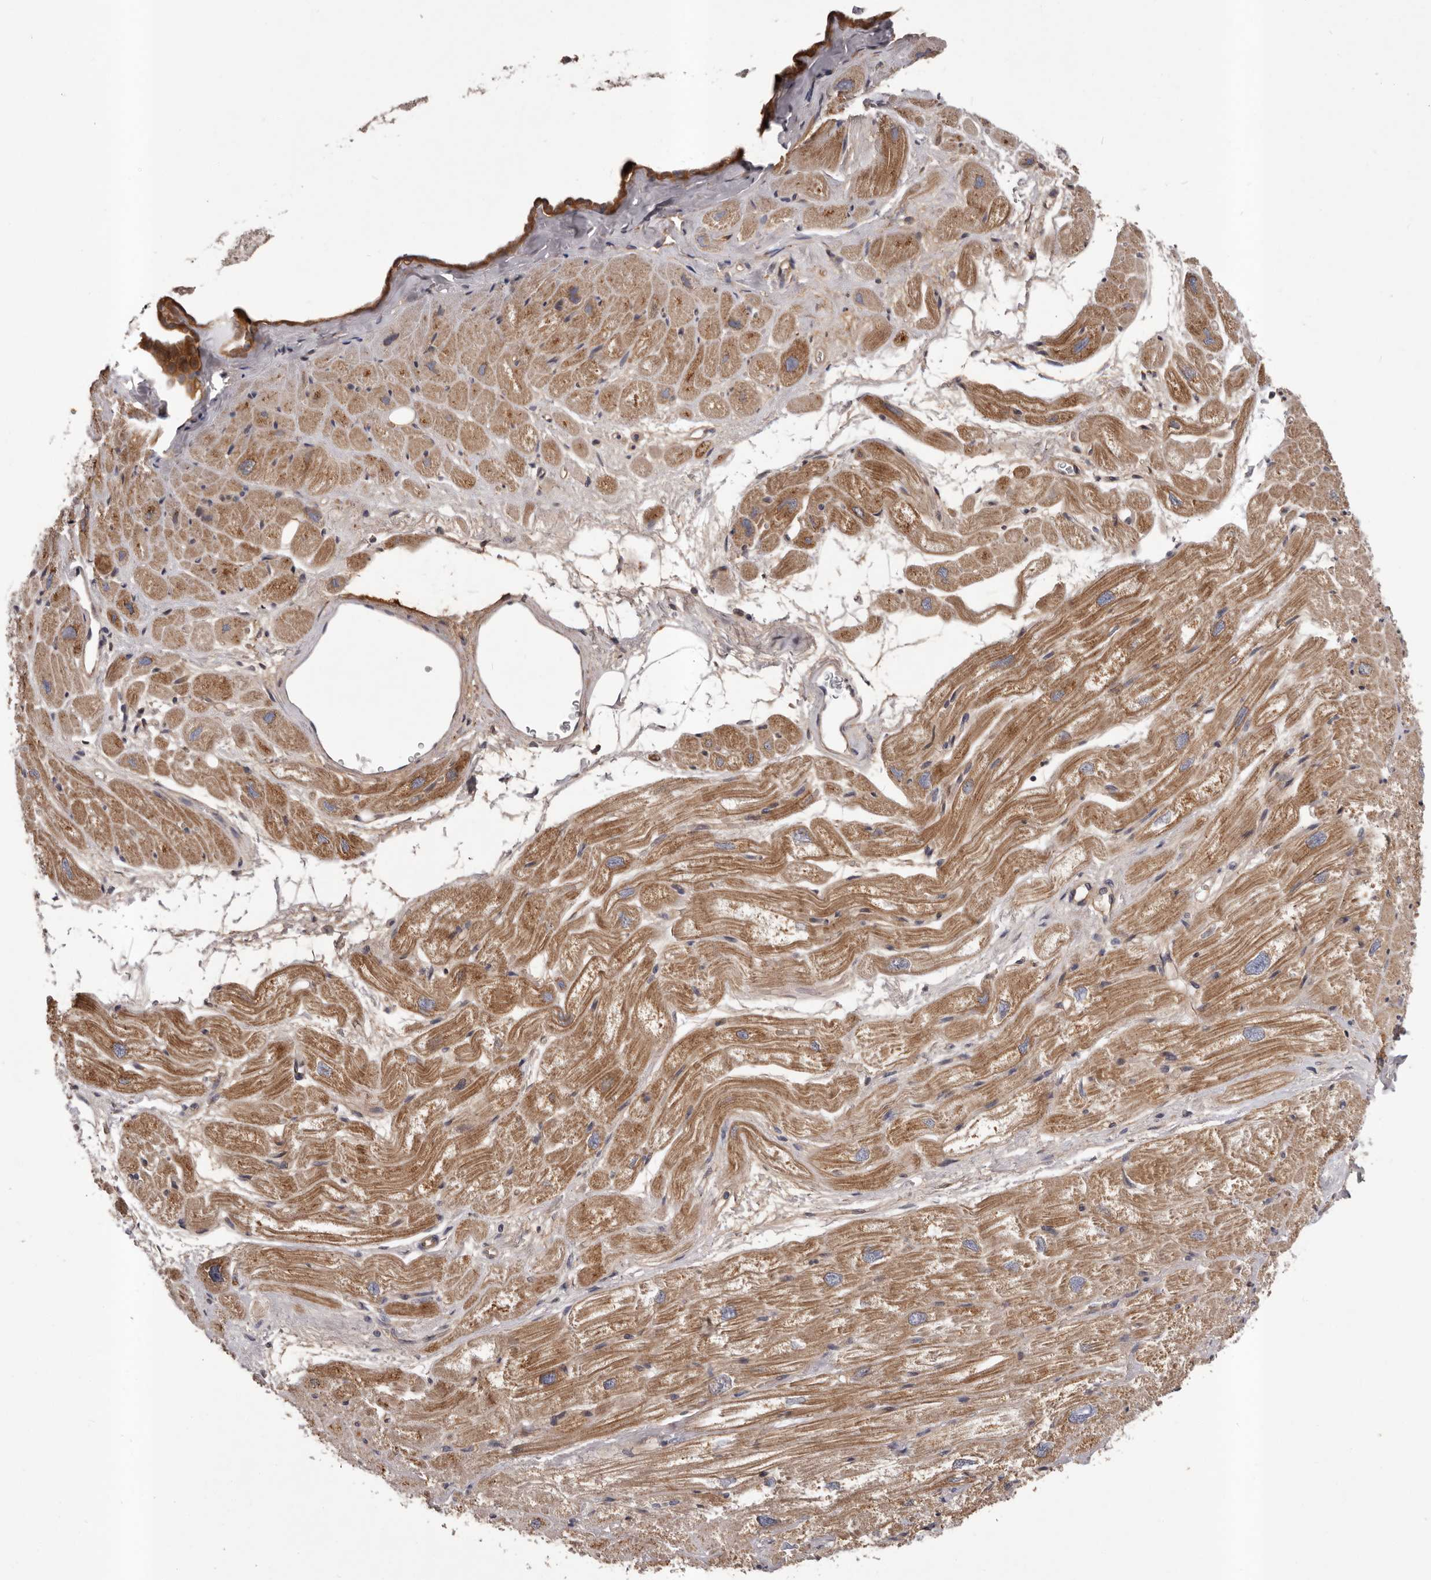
{"staining": {"intensity": "moderate", "quantity": "25%-75%", "location": "cytoplasmic/membranous"}, "tissue": "heart muscle", "cell_type": "Cardiomyocytes", "image_type": "normal", "snomed": [{"axis": "morphology", "description": "Normal tissue, NOS"}, {"axis": "topography", "description": "Heart"}], "caption": "Moderate cytoplasmic/membranous positivity for a protein is present in about 25%-75% of cardiomyocytes of normal heart muscle using IHC.", "gene": "PRKD1", "patient": {"sex": "male", "age": 50}}